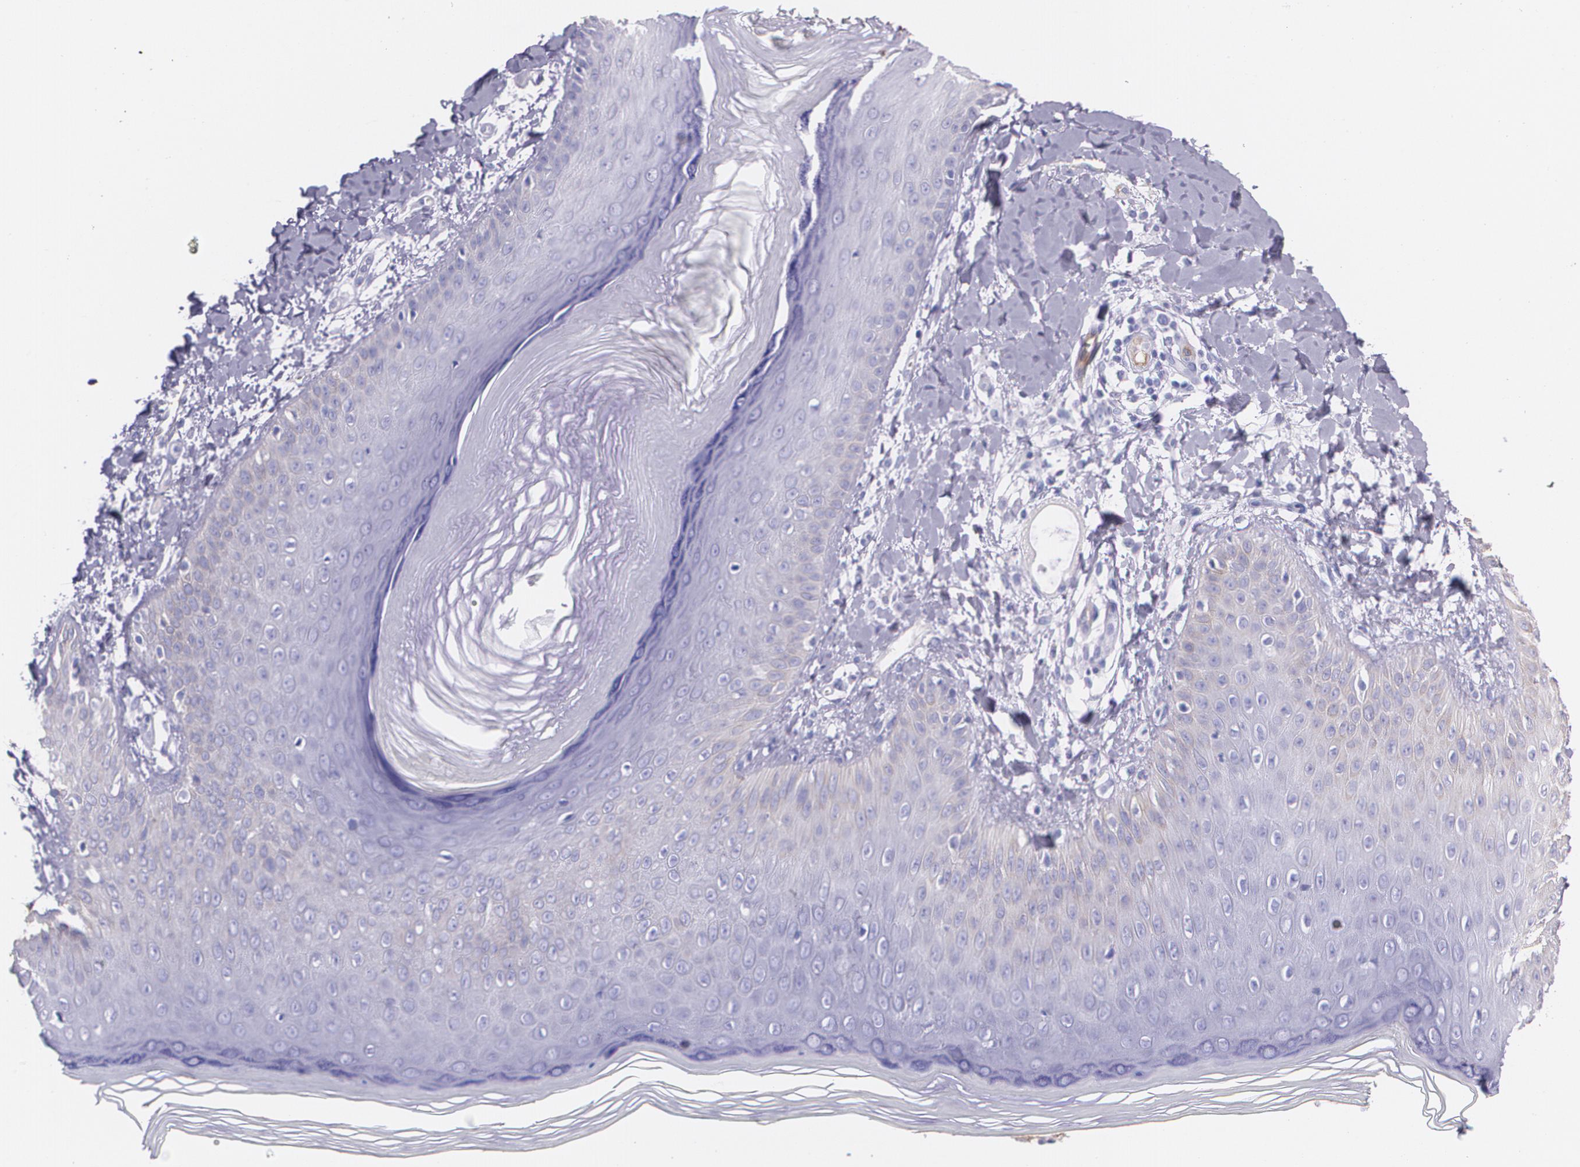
{"staining": {"intensity": "negative", "quantity": "none", "location": "none"}, "tissue": "skin", "cell_type": "Epidermal cells", "image_type": "normal", "snomed": [{"axis": "morphology", "description": "Normal tissue, NOS"}, {"axis": "morphology", "description": "Inflammation, NOS"}, {"axis": "topography", "description": "Soft tissue"}, {"axis": "topography", "description": "Anal"}], "caption": "DAB (3,3'-diaminobenzidine) immunohistochemical staining of unremarkable skin exhibits no significant expression in epidermal cells. (Stains: DAB (3,3'-diaminobenzidine) immunohistochemistry (IHC) with hematoxylin counter stain, Microscopy: brightfield microscopy at high magnification).", "gene": "MMP2", "patient": {"sex": "female", "age": 15}}